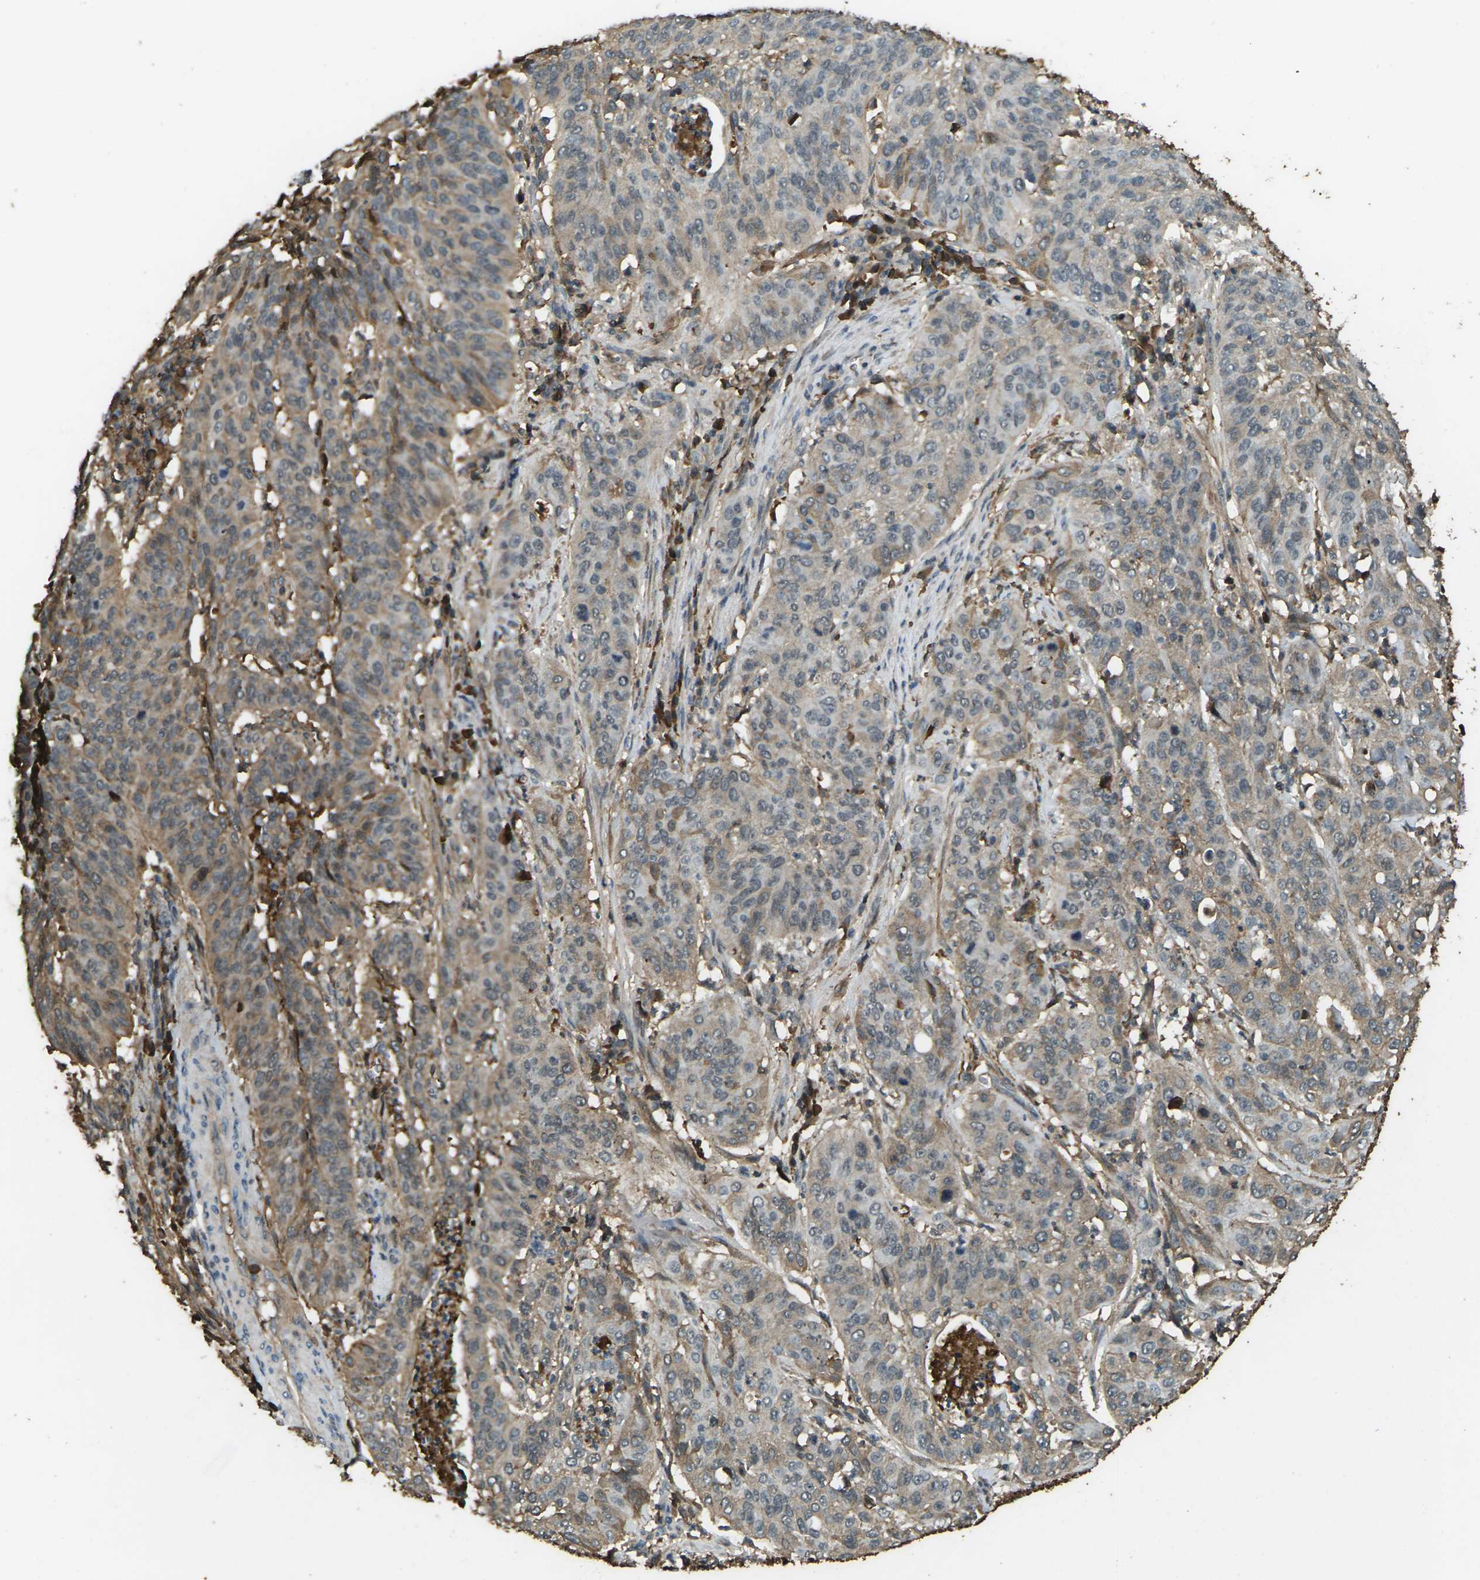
{"staining": {"intensity": "moderate", "quantity": ">75%", "location": "cytoplasmic/membranous"}, "tissue": "cervical cancer", "cell_type": "Tumor cells", "image_type": "cancer", "snomed": [{"axis": "morphology", "description": "Normal tissue, NOS"}, {"axis": "morphology", "description": "Squamous cell carcinoma, NOS"}, {"axis": "topography", "description": "Cervix"}], "caption": "This micrograph demonstrates immunohistochemistry staining of cervical squamous cell carcinoma, with medium moderate cytoplasmic/membranous positivity in about >75% of tumor cells.", "gene": "CYP1B1", "patient": {"sex": "female", "age": 39}}